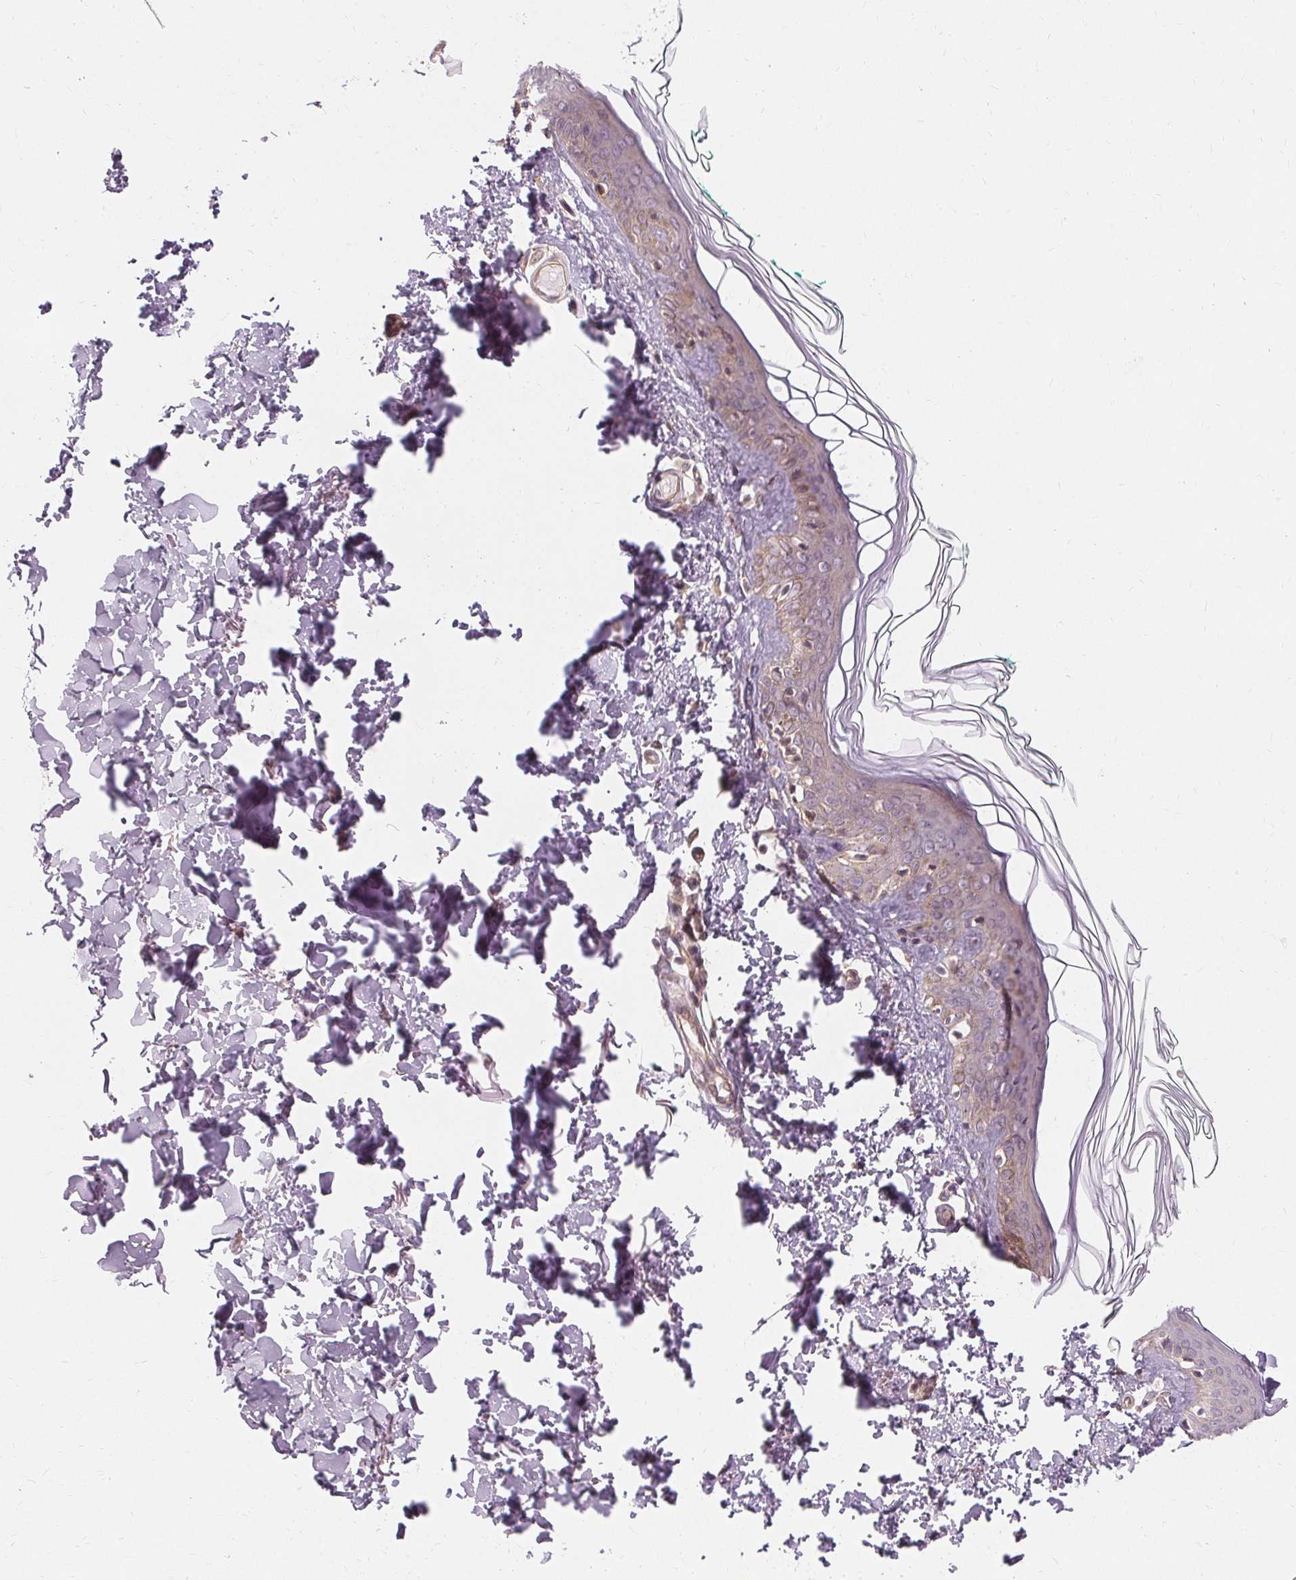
{"staining": {"intensity": "weak", "quantity": "25%-75%", "location": "cytoplasmic/membranous"}, "tissue": "skin", "cell_type": "Fibroblasts", "image_type": "normal", "snomed": [{"axis": "morphology", "description": "Normal tissue, NOS"}, {"axis": "topography", "description": "Skin"}, {"axis": "topography", "description": "Peripheral nerve tissue"}], "caption": "Benign skin shows weak cytoplasmic/membranous positivity in about 25%-75% of fibroblasts (DAB IHC with brightfield microscopy, high magnification)..", "gene": "USP8", "patient": {"sex": "female", "age": 45}}